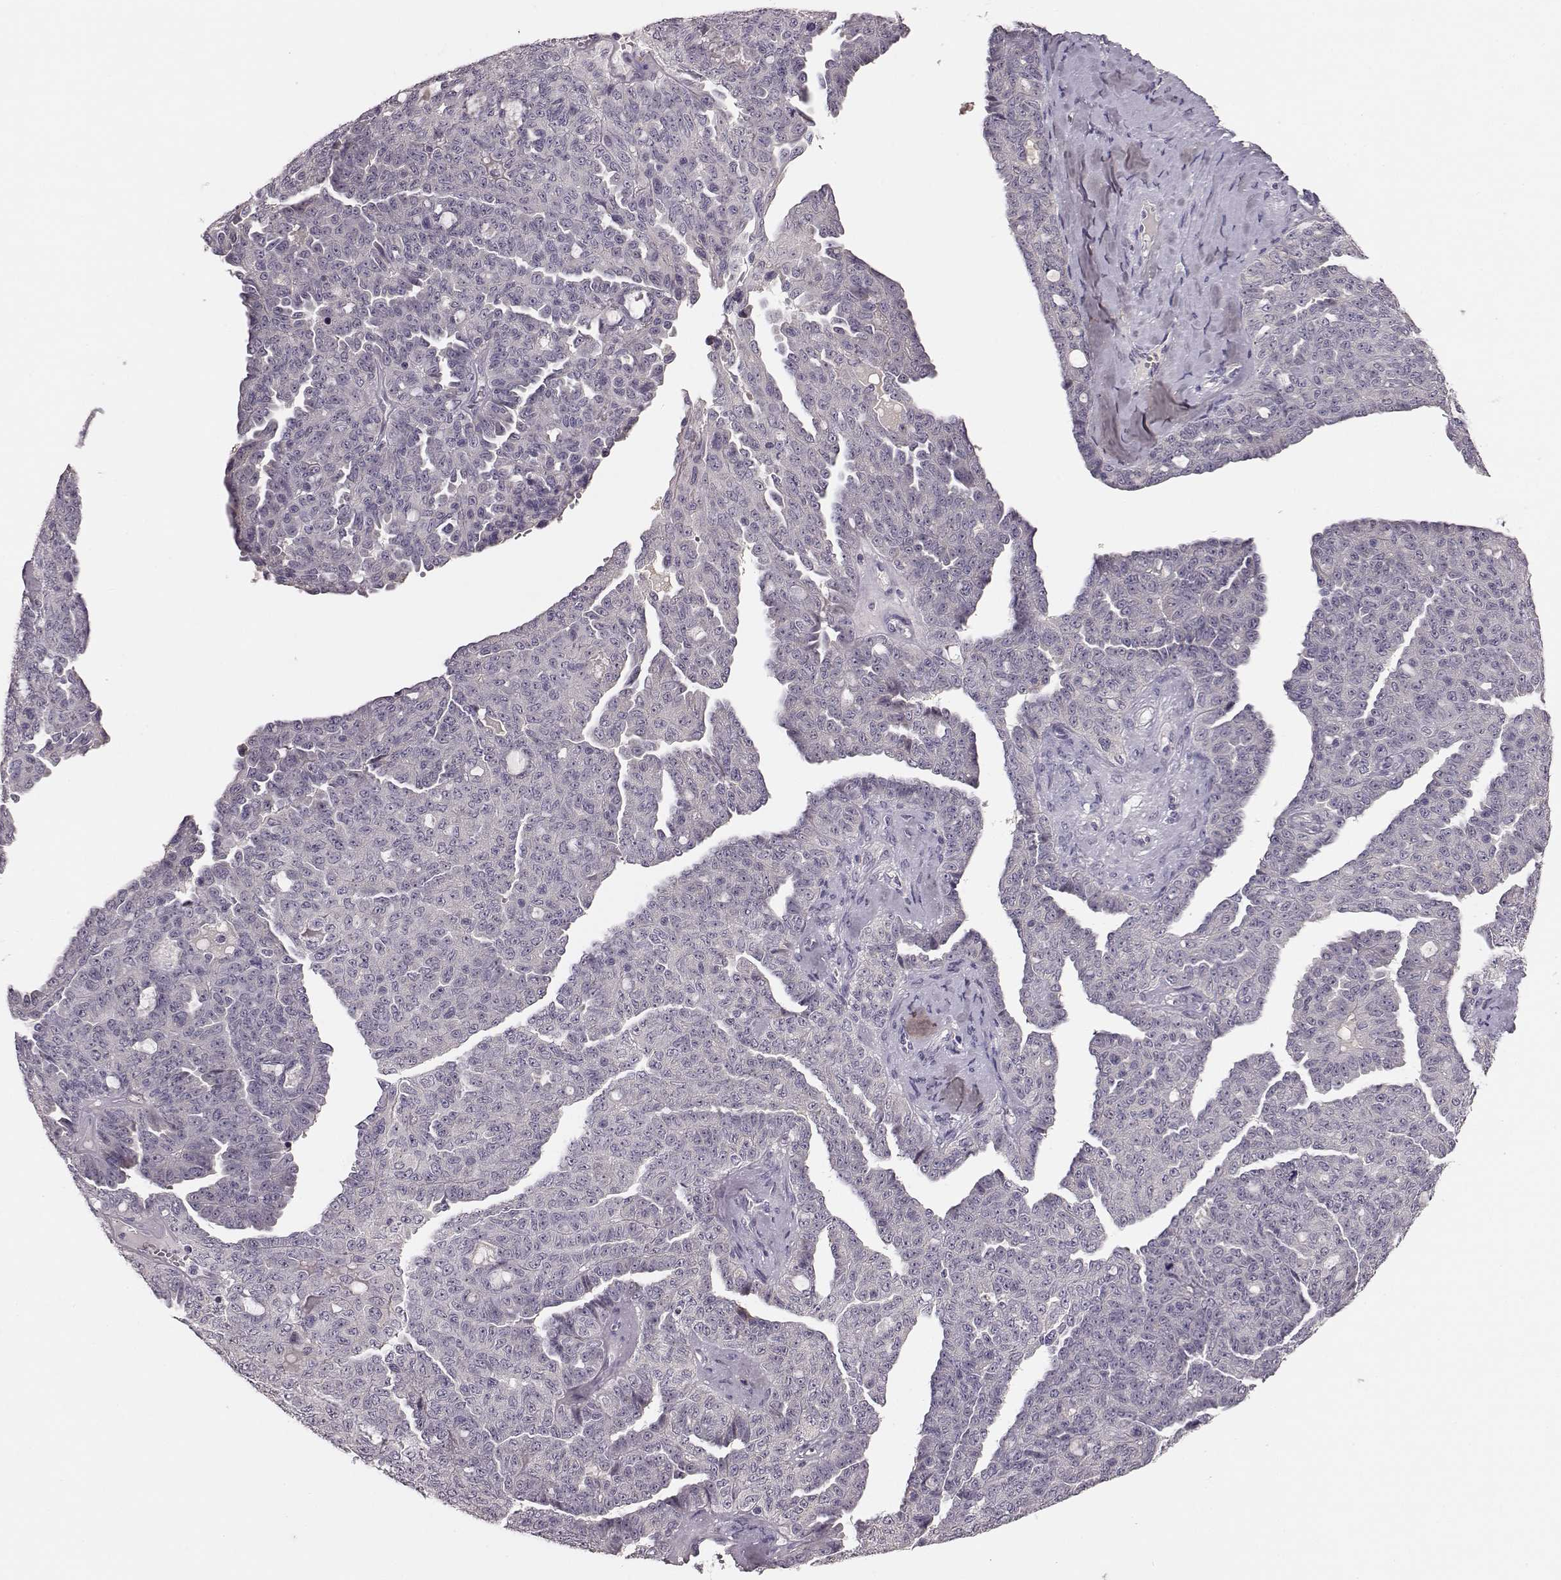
{"staining": {"intensity": "negative", "quantity": "none", "location": "none"}, "tissue": "ovarian cancer", "cell_type": "Tumor cells", "image_type": "cancer", "snomed": [{"axis": "morphology", "description": "Cystadenocarcinoma, serous, NOS"}, {"axis": "topography", "description": "Ovary"}], "caption": "This is an immunohistochemistry (IHC) micrograph of ovarian cancer (serous cystadenocarcinoma). There is no positivity in tumor cells.", "gene": "BFSP2", "patient": {"sex": "female", "age": 71}}